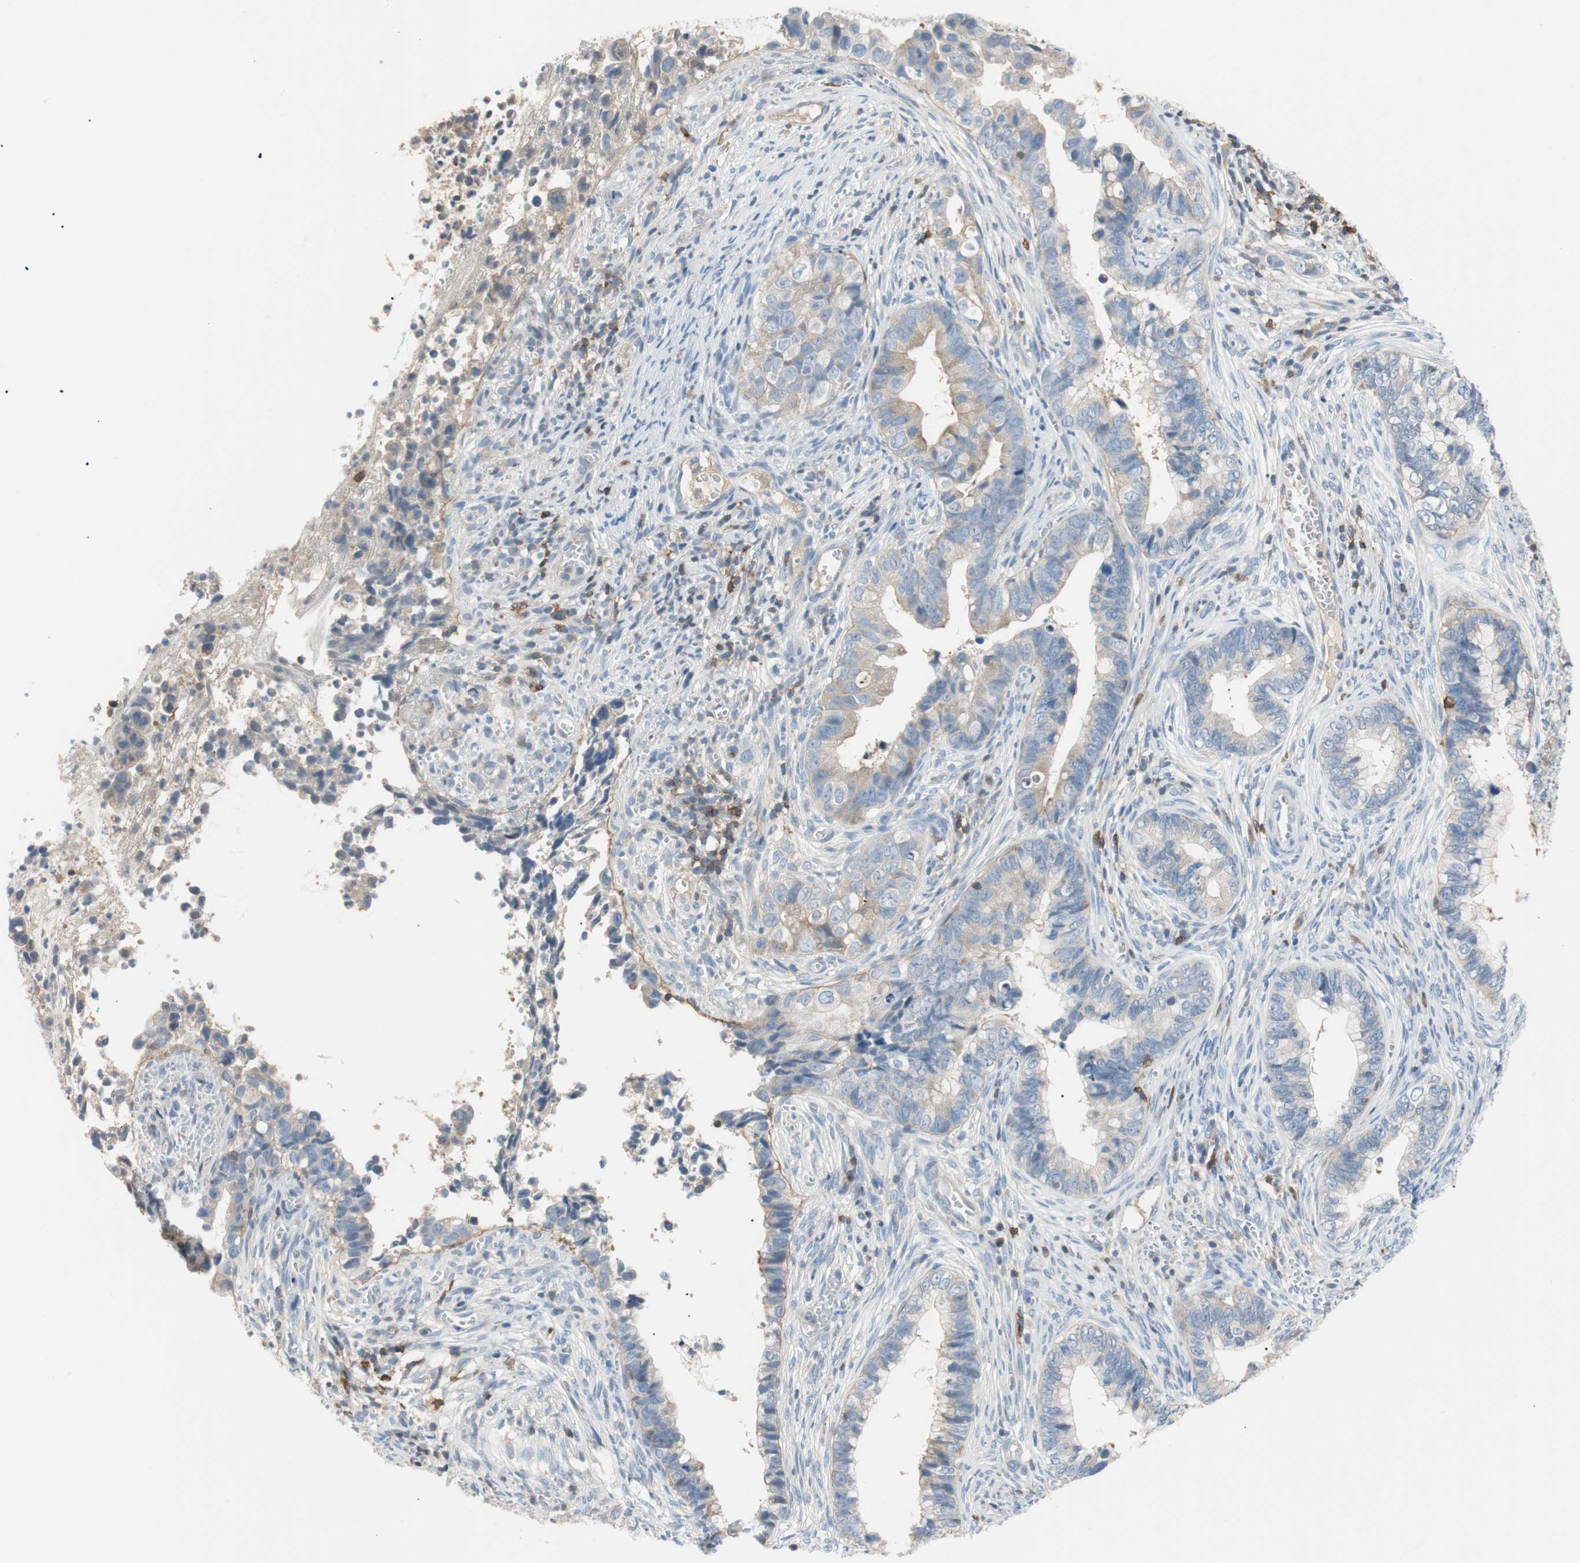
{"staining": {"intensity": "moderate", "quantity": "<25%", "location": "cytoplasmic/membranous"}, "tissue": "cervical cancer", "cell_type": "Tumor cells", "image_type": "cancer", "snomed": [{"axis": "morphology", "description": "Adenocarcinoma, NOS"}, {"axis": "topography", "description": "Cervix"}], "caption": "Immunohistochemical staining of cervical adenocarcinoma shows low levels of moderate cytoplasmic/membranous expression in approximately <25% of tumor cells. The staining is performed using DAB (3,3'-diaminobenzidine) brown chromogen to label protein expression. The nuclei are counter-stained blue using hematoxylin.", "gene": "TNFRSF18", "patient": {"sex": "female", "age": 44}}